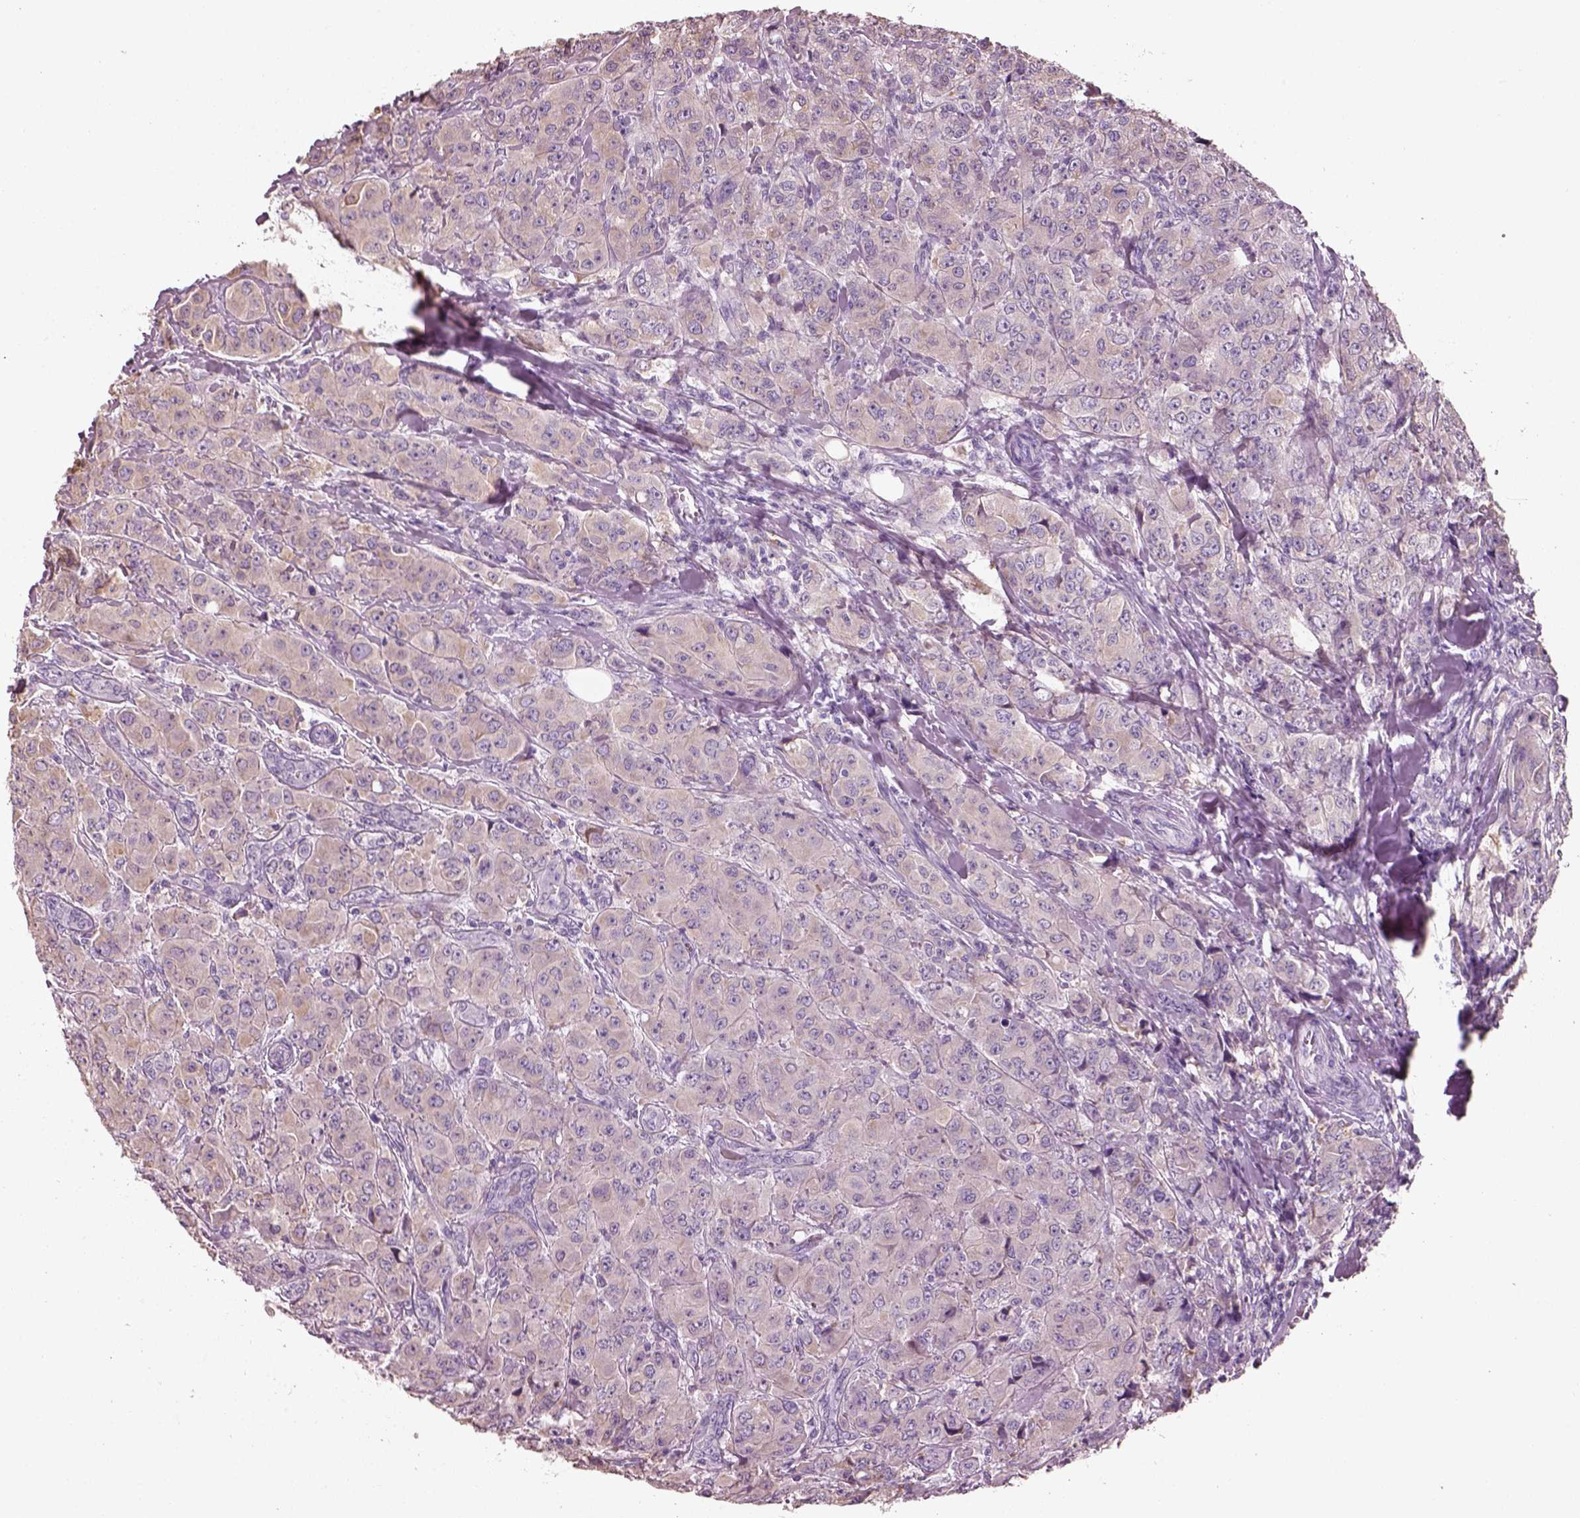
{"staining": {"intensity": "negative", "quantity": "none", "location": "none"}, "tissue": "breast cancer", "cell_type": "Tumor cells", "image_type": "cancer", "snomed": [{"axis": "morphology", "description": "Duct carcinoma"}, {"axis": "topography", "description": "Breast"}], "caption": "Immunohistochemistry (IHC) of human breast cancer reveals no staining in tumor cells. (Immunohistochemistry (IHC), brightfield microscopy, high magnification).", "gene": "PNOC", "patient": {"sex": "female", "age": 43}}